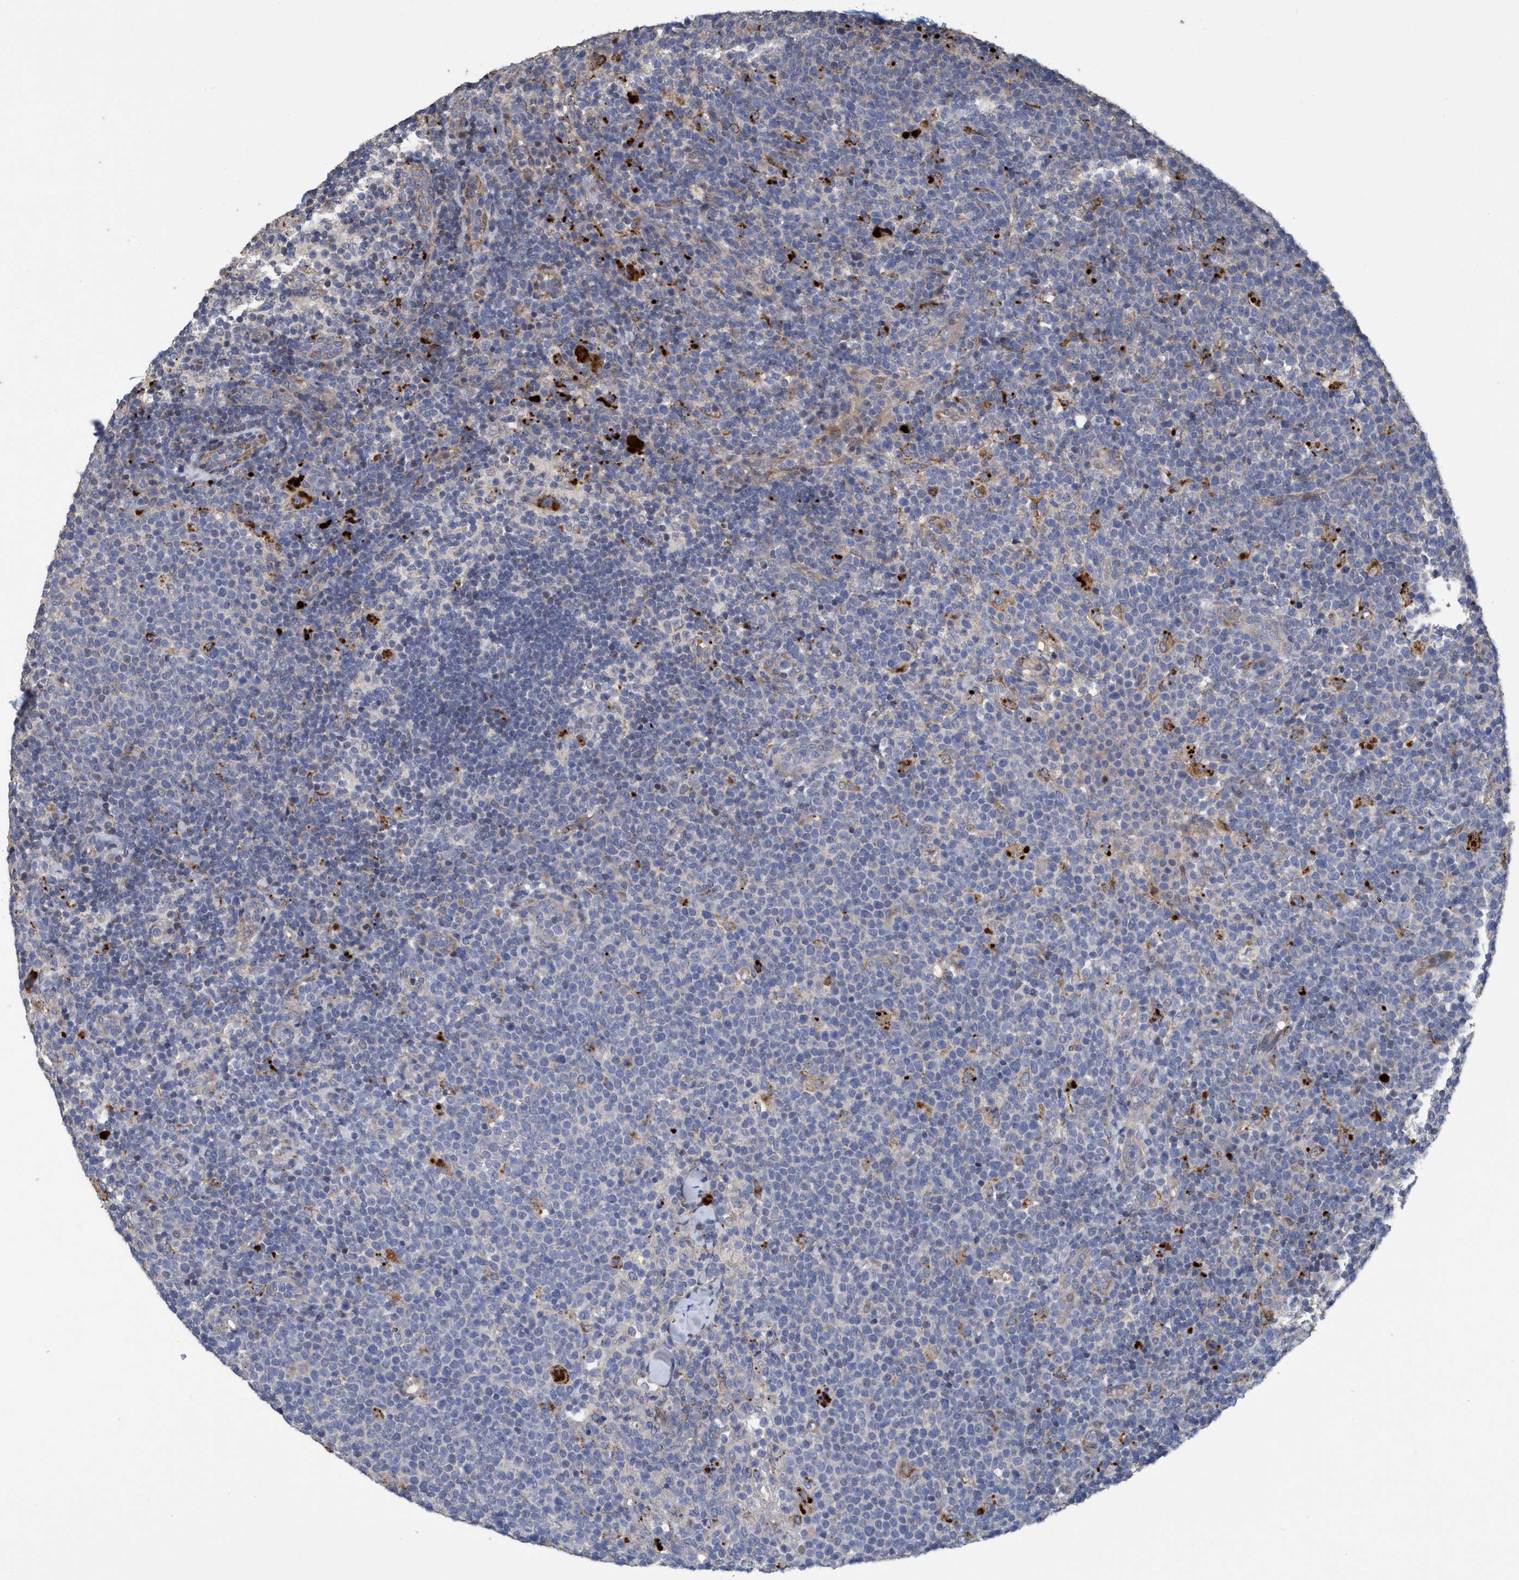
{"staining": {"intensity": "negative", "quantity": "none", "location": "none"}, "tissue": "lymphoma", "cell_type": "Tumor cells", "image_type": "cancer", "snomed": [{"axis": "morphology", "description": "Malignant lymphoma, non-Hodgkin's type, High grade"}, {"axis": "topography", "description": "Lymph node"}], "caption": "IHC micrograph of neoplastic tissue: human lymphoma stained with DAB displays no significant protein positivity in tumor cells.", "gene": "BBS9", "patient": {"sex": "male", "age": 61}}